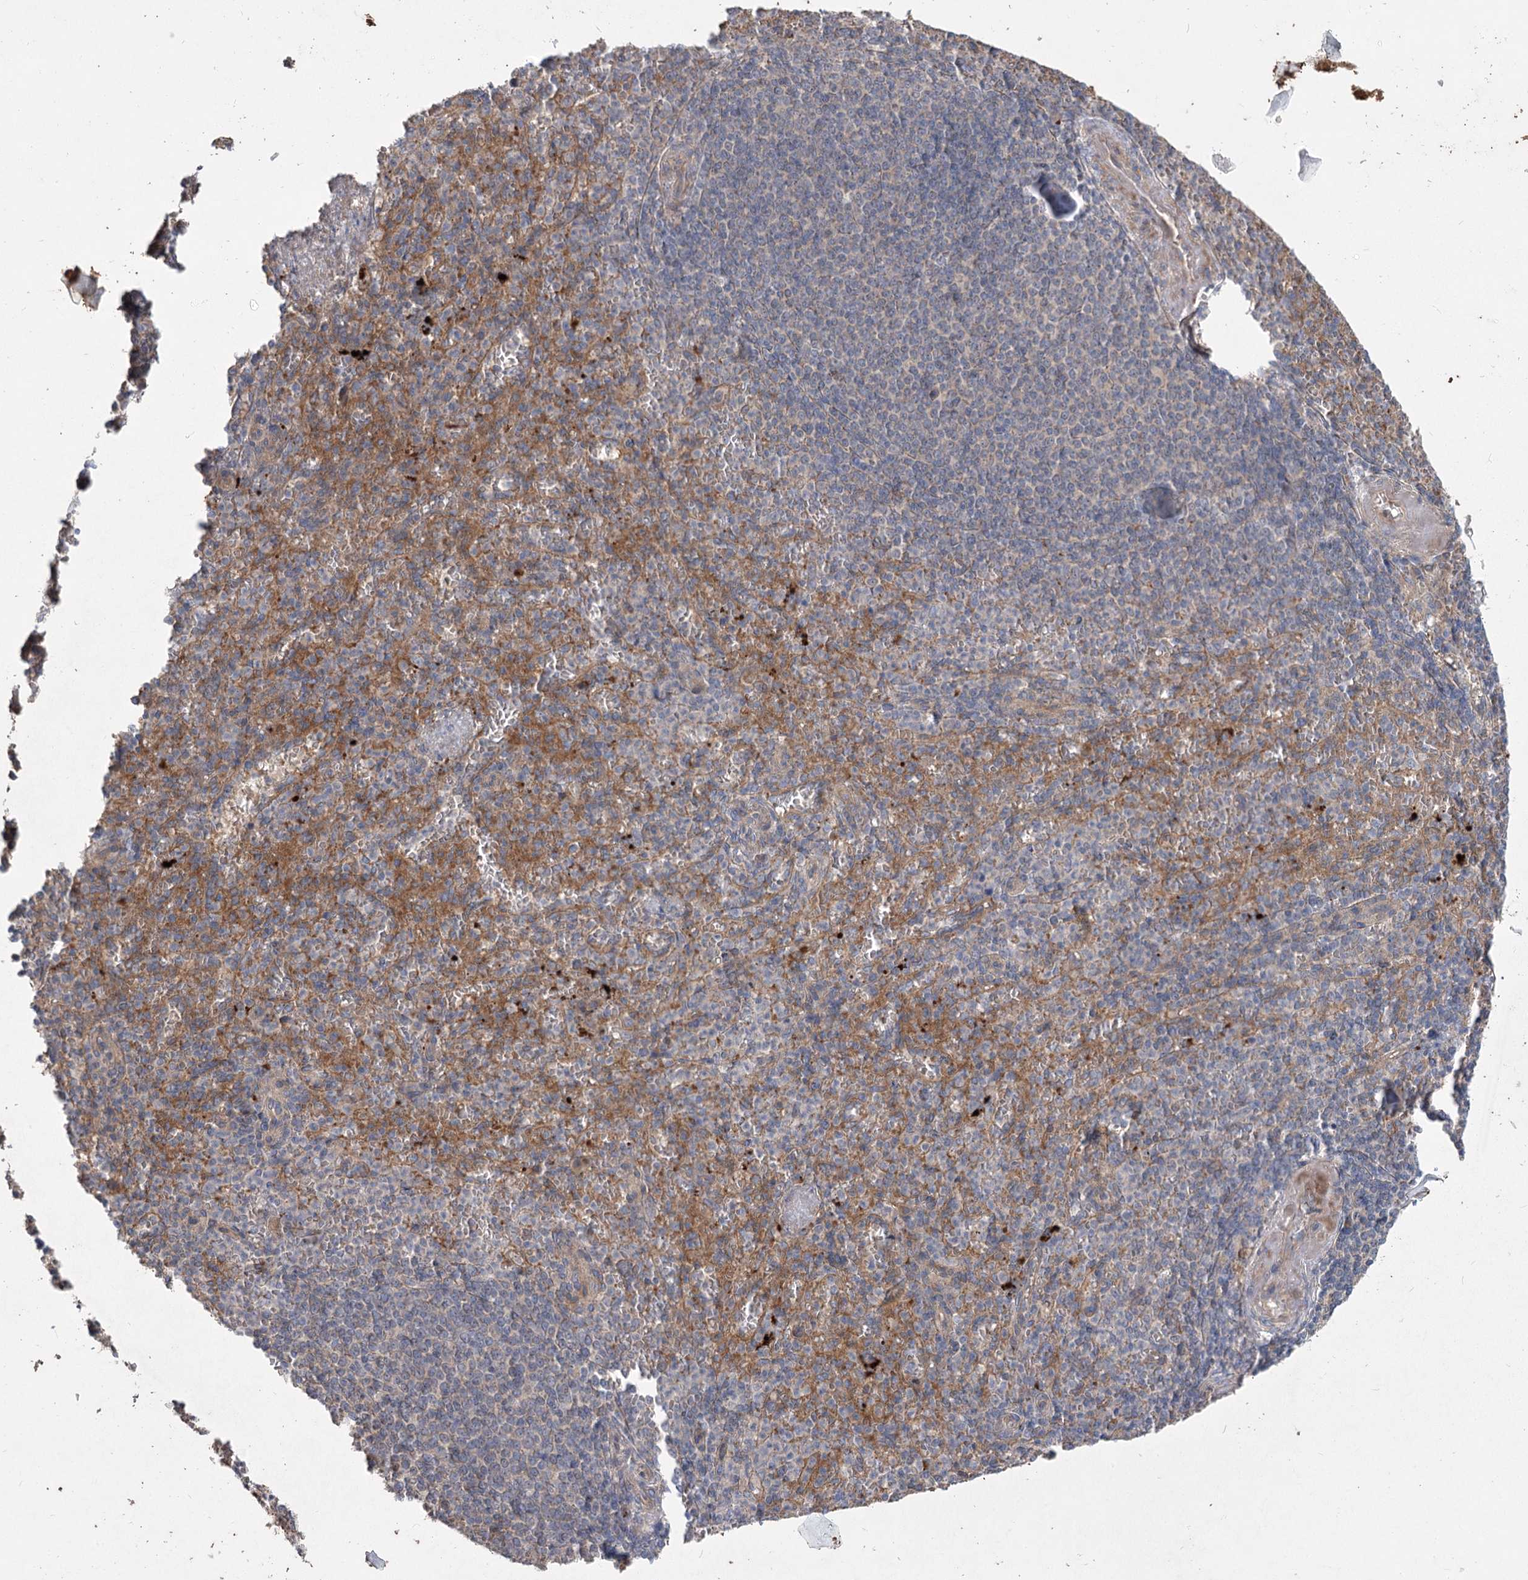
{"staining": {"intensity": "moderate", "quantity": "<25%", "location": "cytoplasmic/membranous"}, "tissue": "spleen", "cell_type": "Cells in red pulp", "image_type": "normal", "snomed": [{"axis": "morphology", "description": "Normal tissue, NOS"}, {"axis": "topography", "description": "Spleen"}], "caption": "Protein positivity by IHC displays moderate cytoplasmic/membranous positivity in about <25% of cells in red pulp in unremarkable spleen. Ihc stains the protein in brown and the nuclei are stained blue.", "gene": "RIN2", "patient": {"sex": "female", "age": 74}}